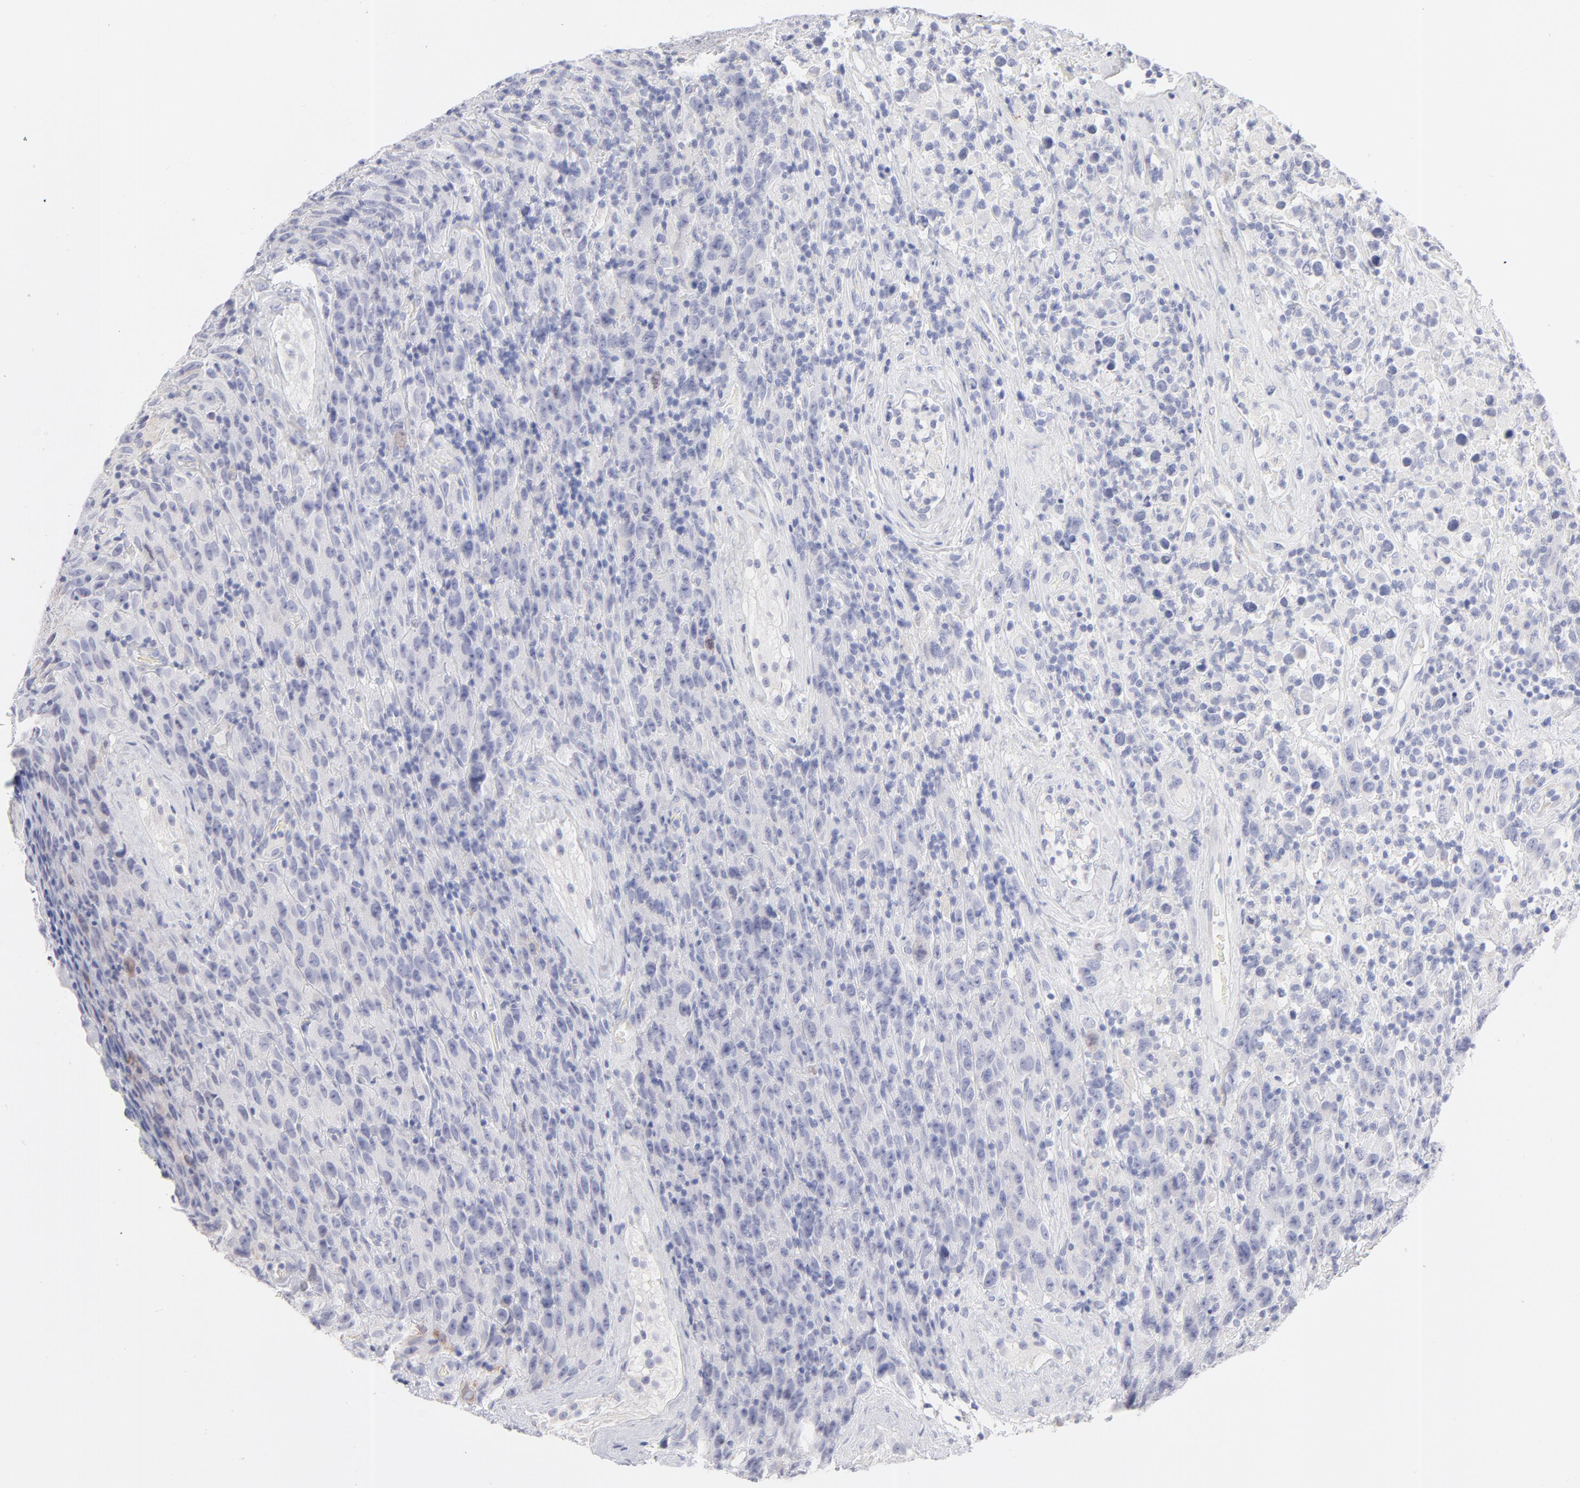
{"staining": {"intensity": "negative", "quantity": "none", "location": "none"}, "tissue": "testis cancer", "cell_type": "Tumor cells", "image_type": "cancer", "snomed": [{"axis": "morphology", "description": "Seminoma, NOS"}, {"axis": "topography", "description": "Testis"}], "caption": "Immunohistochemistry (IHC) image of human testis seminoma stained for a protein (brown), which reveals no staining in tumor cells. (Brightfield microscopy of DAB immunohistochemistry at high magnification).", "gene": "TST", "patient": {"sex": "male", "age": 52}}